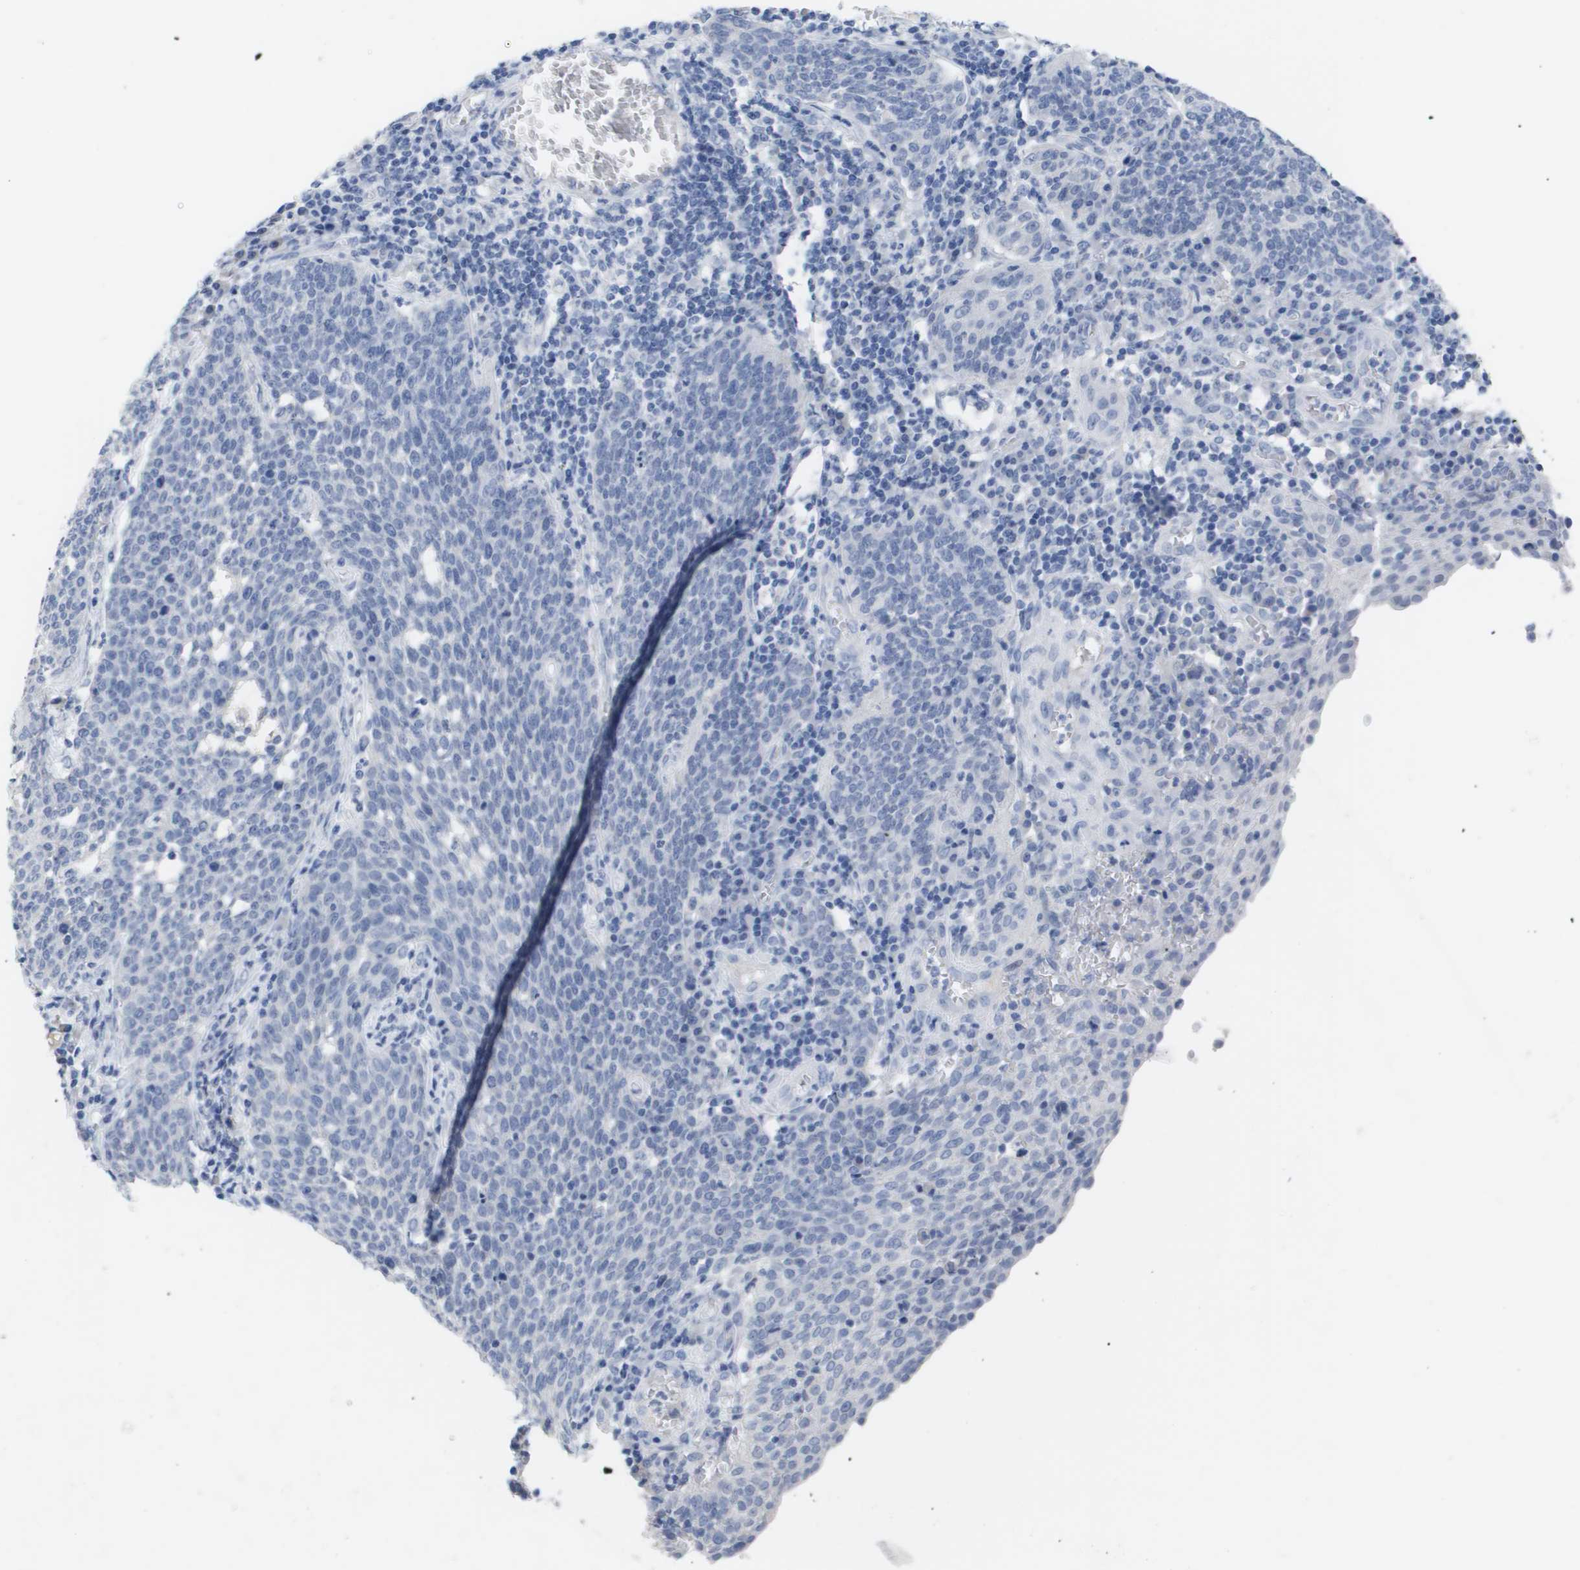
{"staining": {"intensity": "negative", "quantity": "none", "location": "none"}, "tissue": "cervical cancer", "cell_type": "Tumor cells", "image_type": "cancer", "snomed": [{"axis": "morphology", "description": "Squamous cell carcinoma, NOS"}, {"axis": "topography", "description": "Cervix"}], "caption": "High power microscopy photomicrograph of an IHC histopathology image of cervical squamous cell carcinoma, revealing no significant staining in tumor cells.", "gene": "CAV3", "patient": {"sex": "female", "age": 34}}